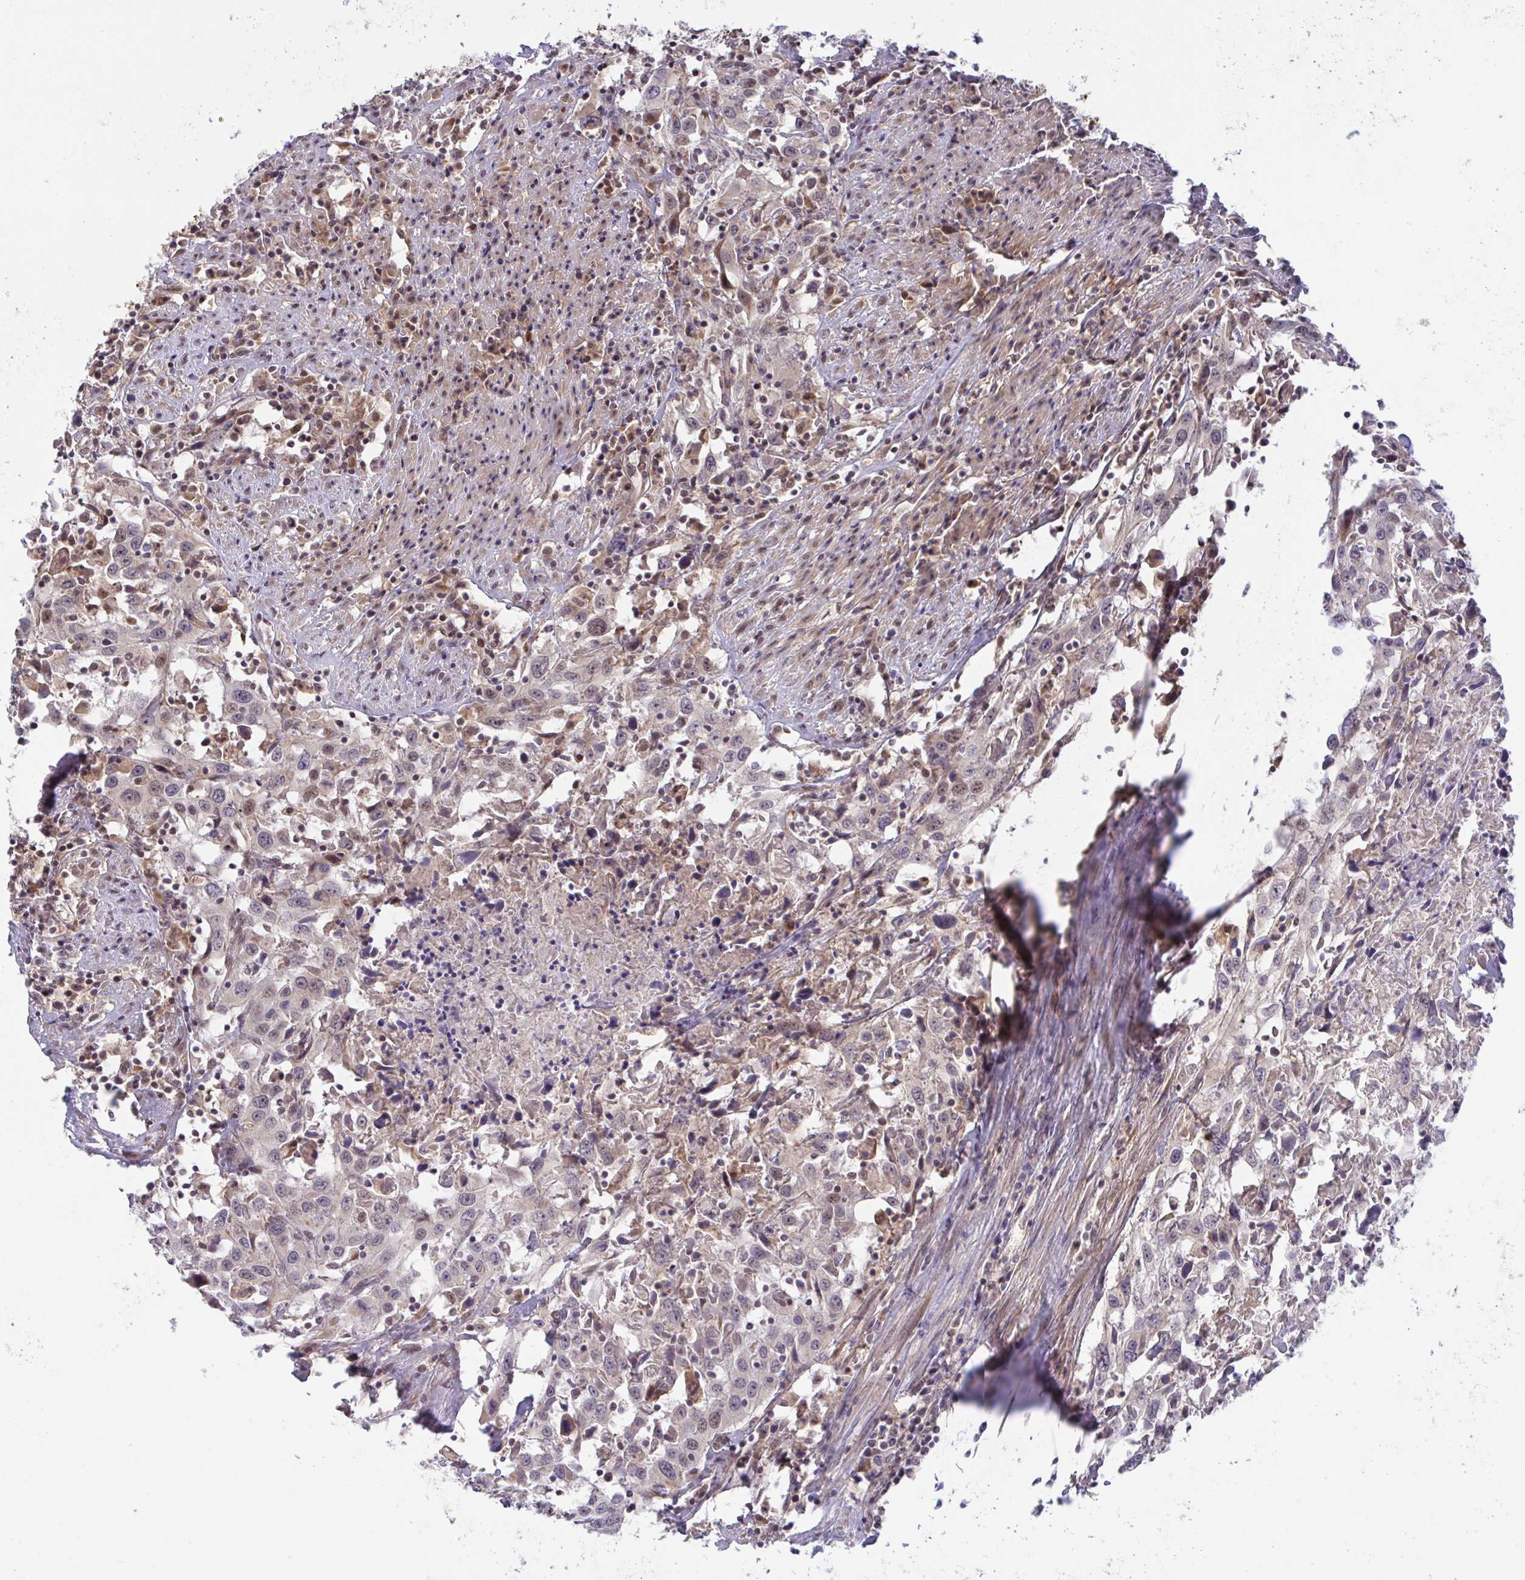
{"staining": {"intensity": "weak", "quantity": "25%-75%", "location": "nuclear"}, "tissue": "urothelial cancer", "cell_type": "Tumor cells", "image_type": "cancer", "snomed": [{"axis": "morphology", "description": "Urothelial carcinoma, High grade"}, {"axis": "topography", "description": "Urinary bladder"}], "caption": "About 25%-75% of tumor cells in human urothelial carcinoma (high-grade) reveal weak nuclear protein expression as visualized by brown immunohistochemical staining.", "gene": "C9orf64", "patient": {"sex": "male", "age": 61}}